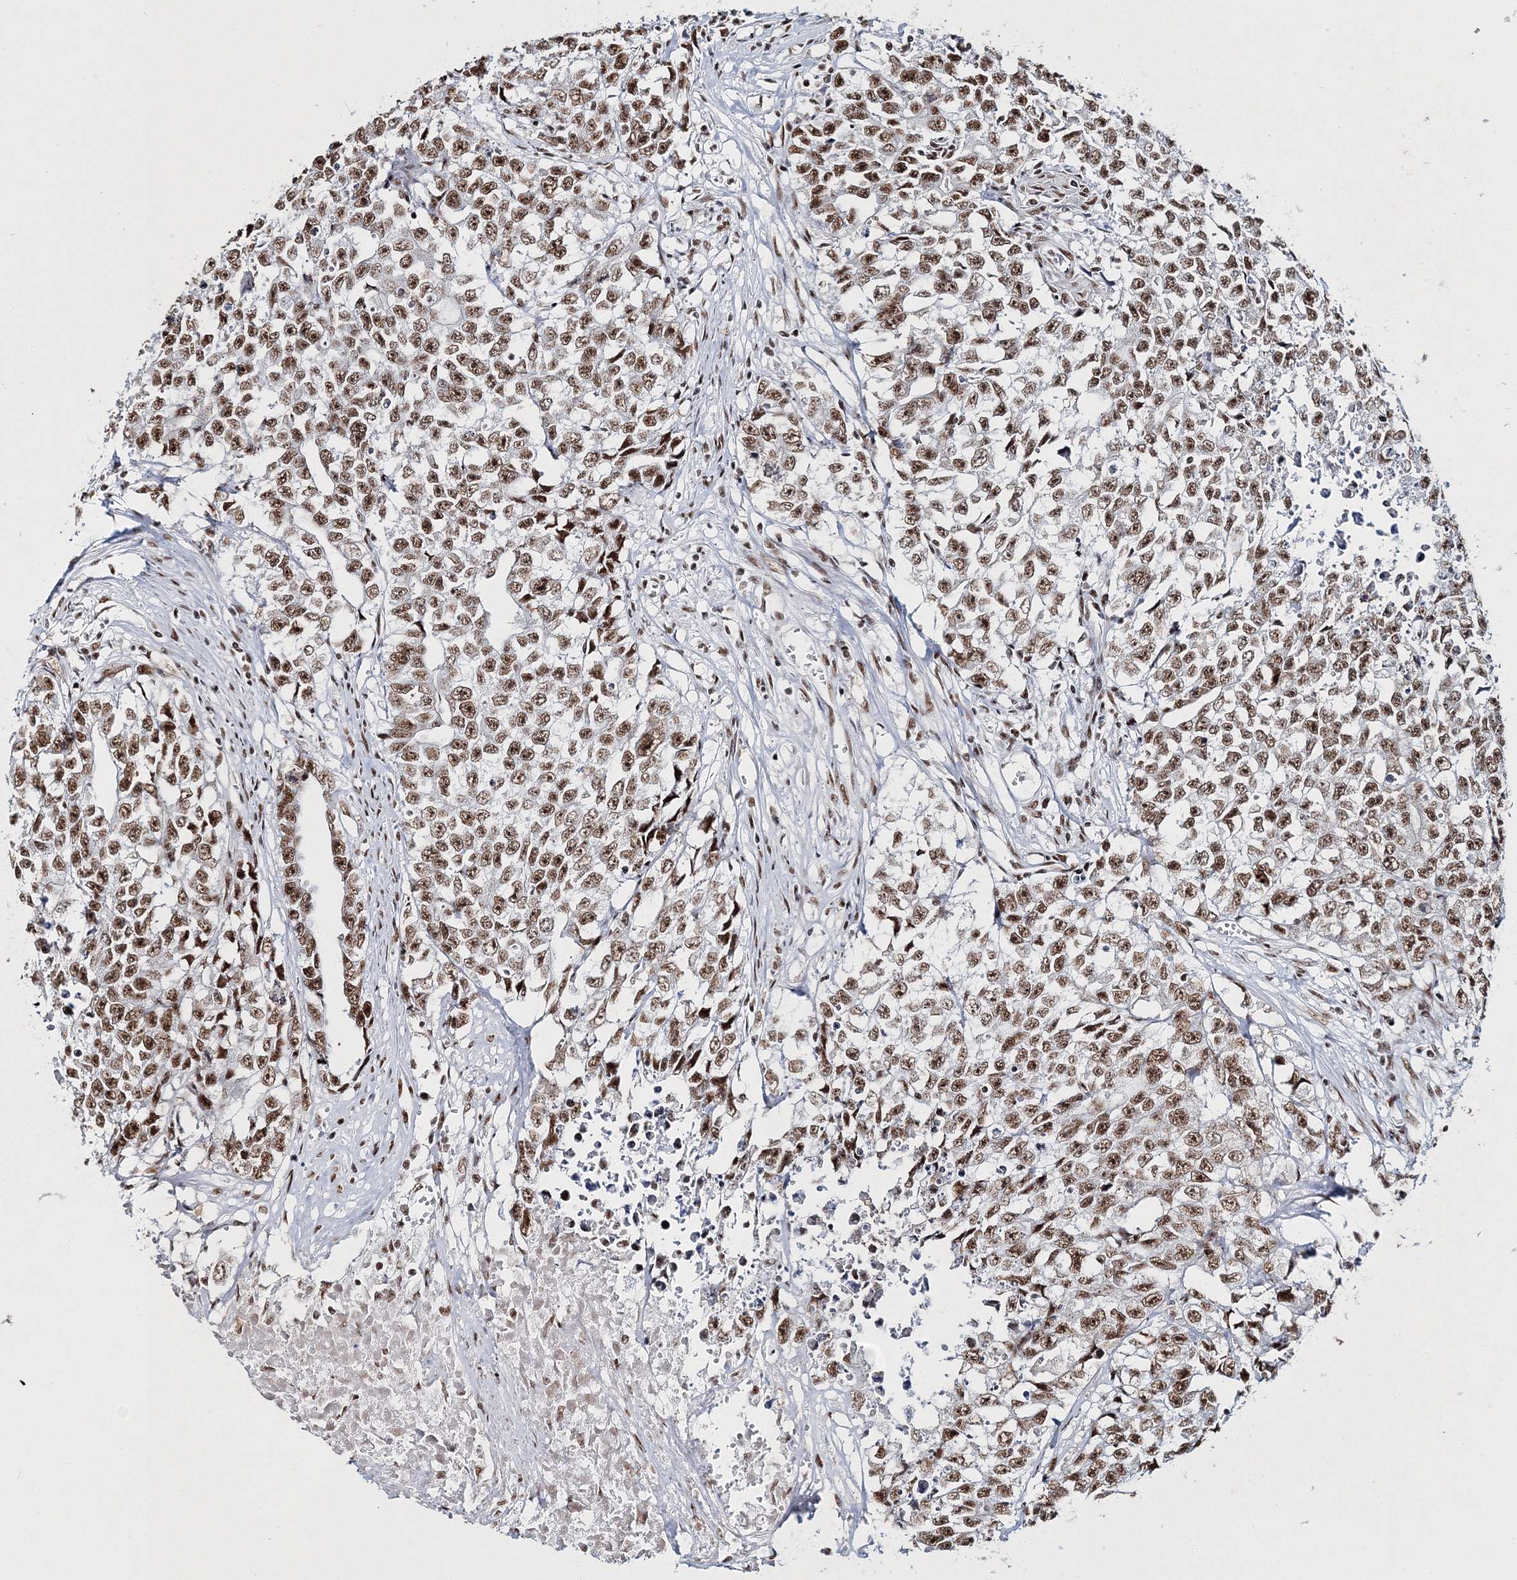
{"staining": {"intensity": "moderate", "quantity": ">75%", "location": "nuclear"}, "tissue": "testis cancer", "cell_type": "Tumor cells", "image_type": "cancer", "snomed": [{"axis": "morphology", "description": "Seminoma, NOS"}, {"axis": "morphology", "description": "Carcinoma, Embryonal, NOS"}, {"axis": "topography", "description": "Testis"}], "caption": "The immunohistochemical stain highlights moderate nuclear expression in tumor cells of testis cancer (seminoma) tissue. (Brightfield microscopy of DAB IHC at high magnification).", "gene": "QRICH1", "patient": {"sex": "male", "age": 43}}